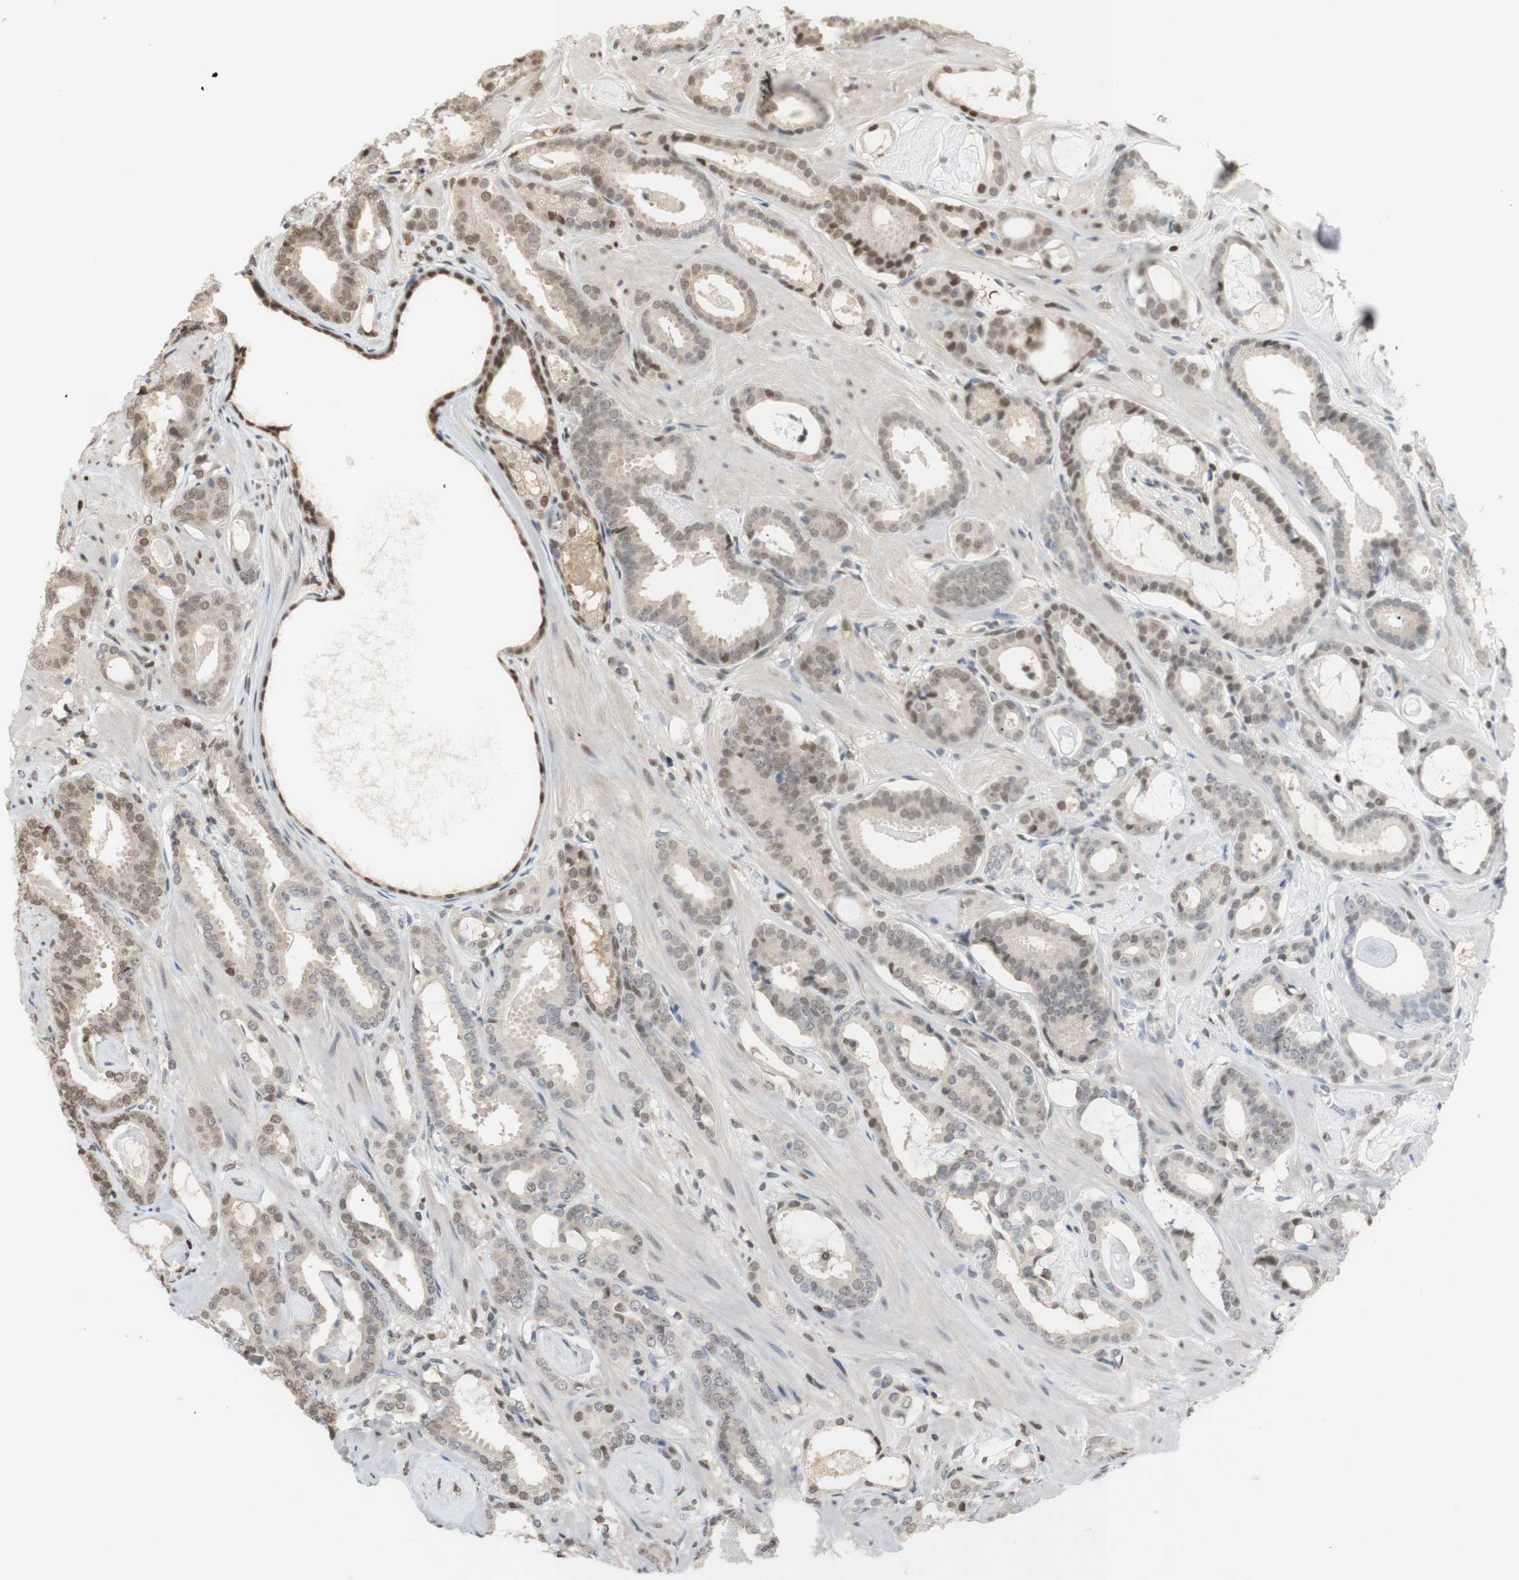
{"staining": {"intensity": "moderate", "quantity": "25%-75%", "location": "cytoplasmic/membranous,nuclear"}, "tissue": "prostate cancer", "cell_type": "Tumor cells", "image_type": "cancer", "snomed": [{"axis": "morphology", "description": "Adenocarcinoma, Low grade"}, {"axis": "topography", "description": "Prostate"}], "caption": "Prostate cancer stained with a brown dye shows moderate cytoplasmic/membranous and nuclear positive staining in about 25%-75% of tumor cells.", "gene": "NAP1L4", "patient": {"sex": "male", "age": 53}}